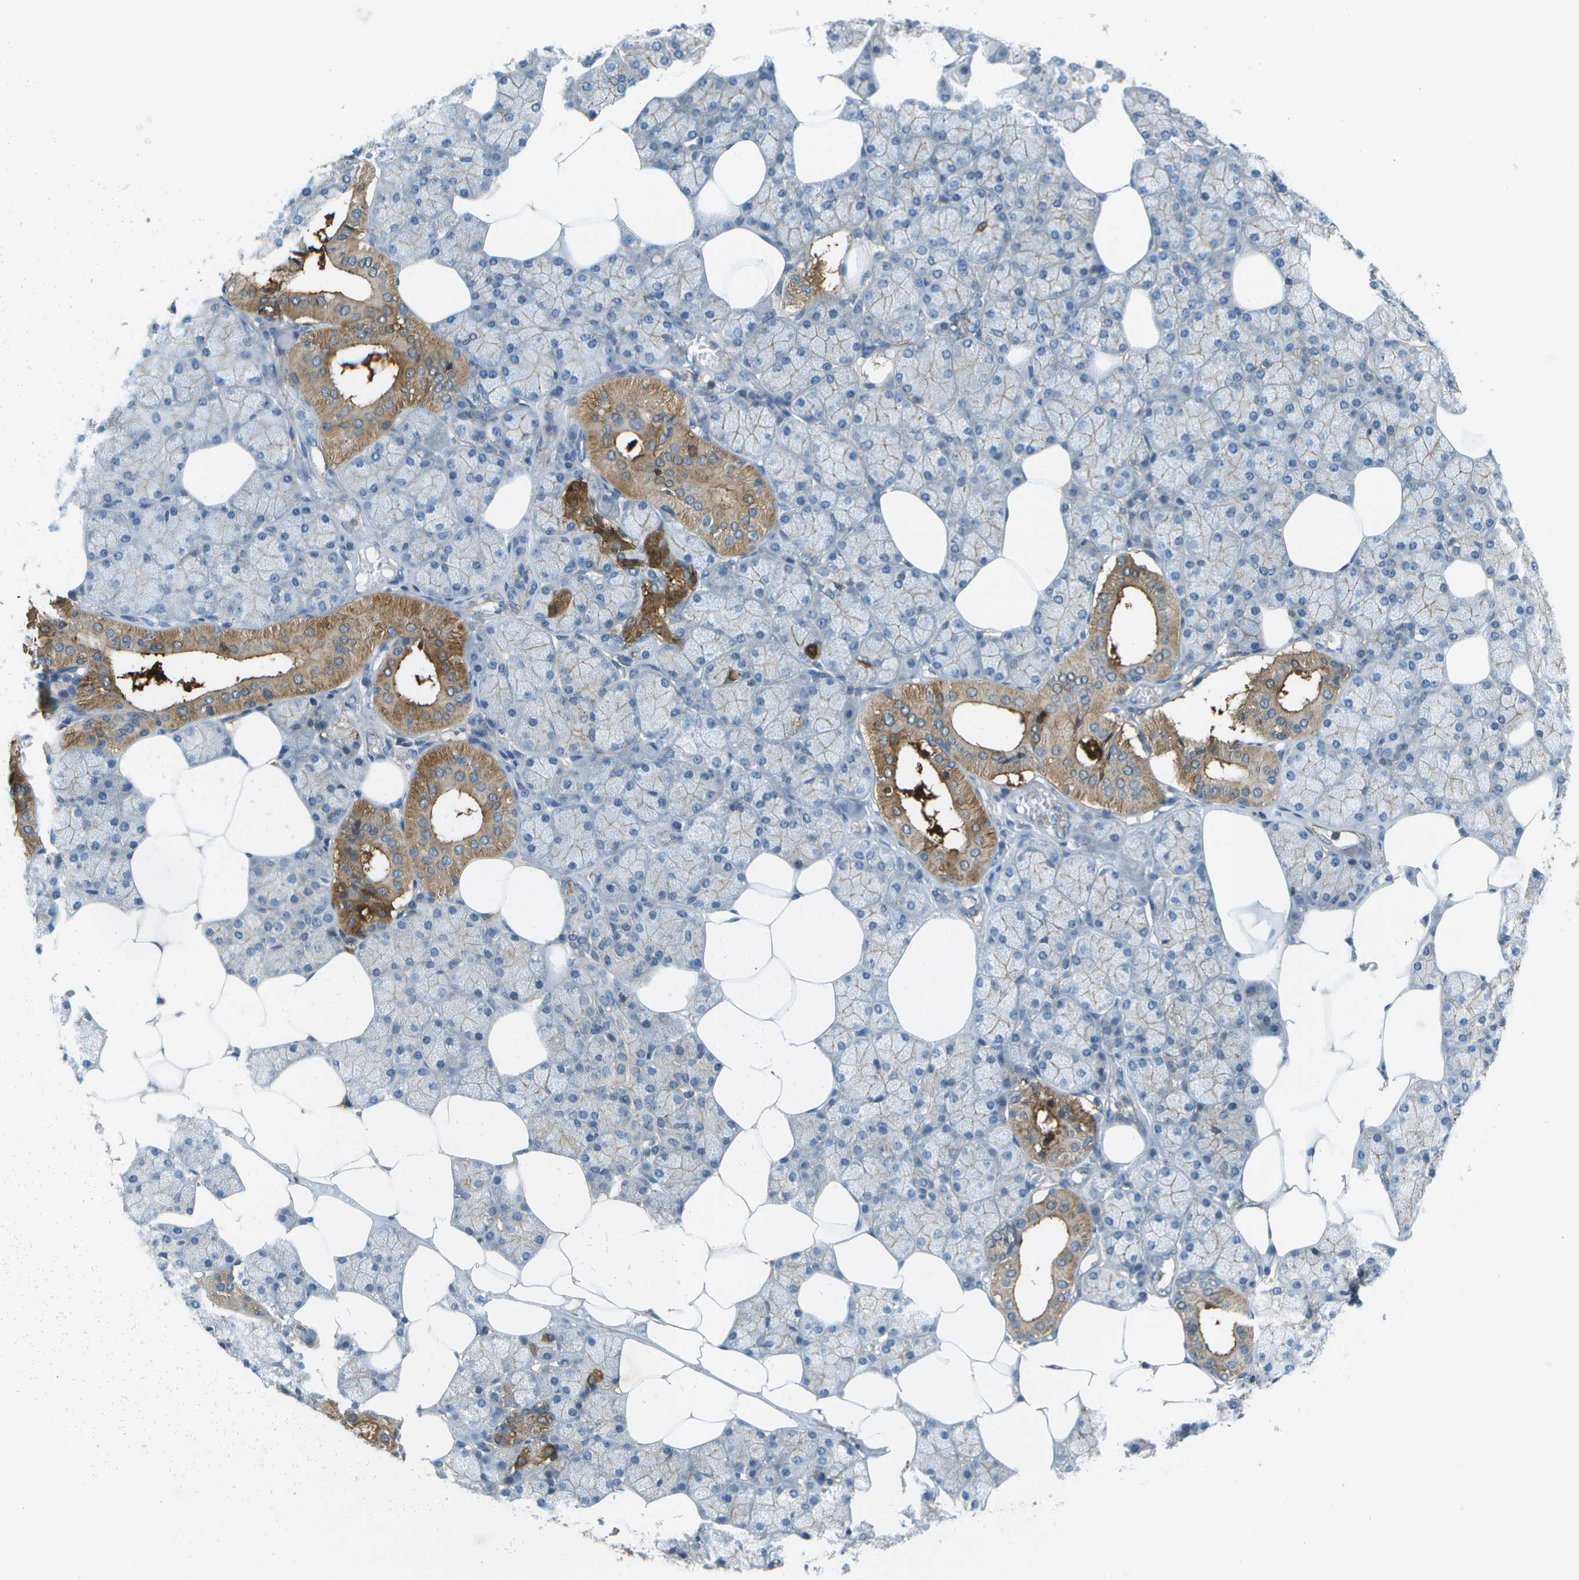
{"staining": {"intensity": "moderate", "quantity": "25%-75%", "location": "cytoplasmic/membranous"}, "tissue": "salivary gland", "cell_type": "Glandular cells", "image_type": "normal", "snomed": [{"axis": "morphology", "description": "Normal tissue, NOS"}, {"axis": "topography", "description": "Salivary gland"}], "caption": "Normal salivary gland was stained to show a protein in brown. There is medium levels of moderate cytoplasmic/membranous expression in approximately 25%-75% of glandular cells.", "gene": "LRRC66", "patient": {"sex": "male", "age": 62}}